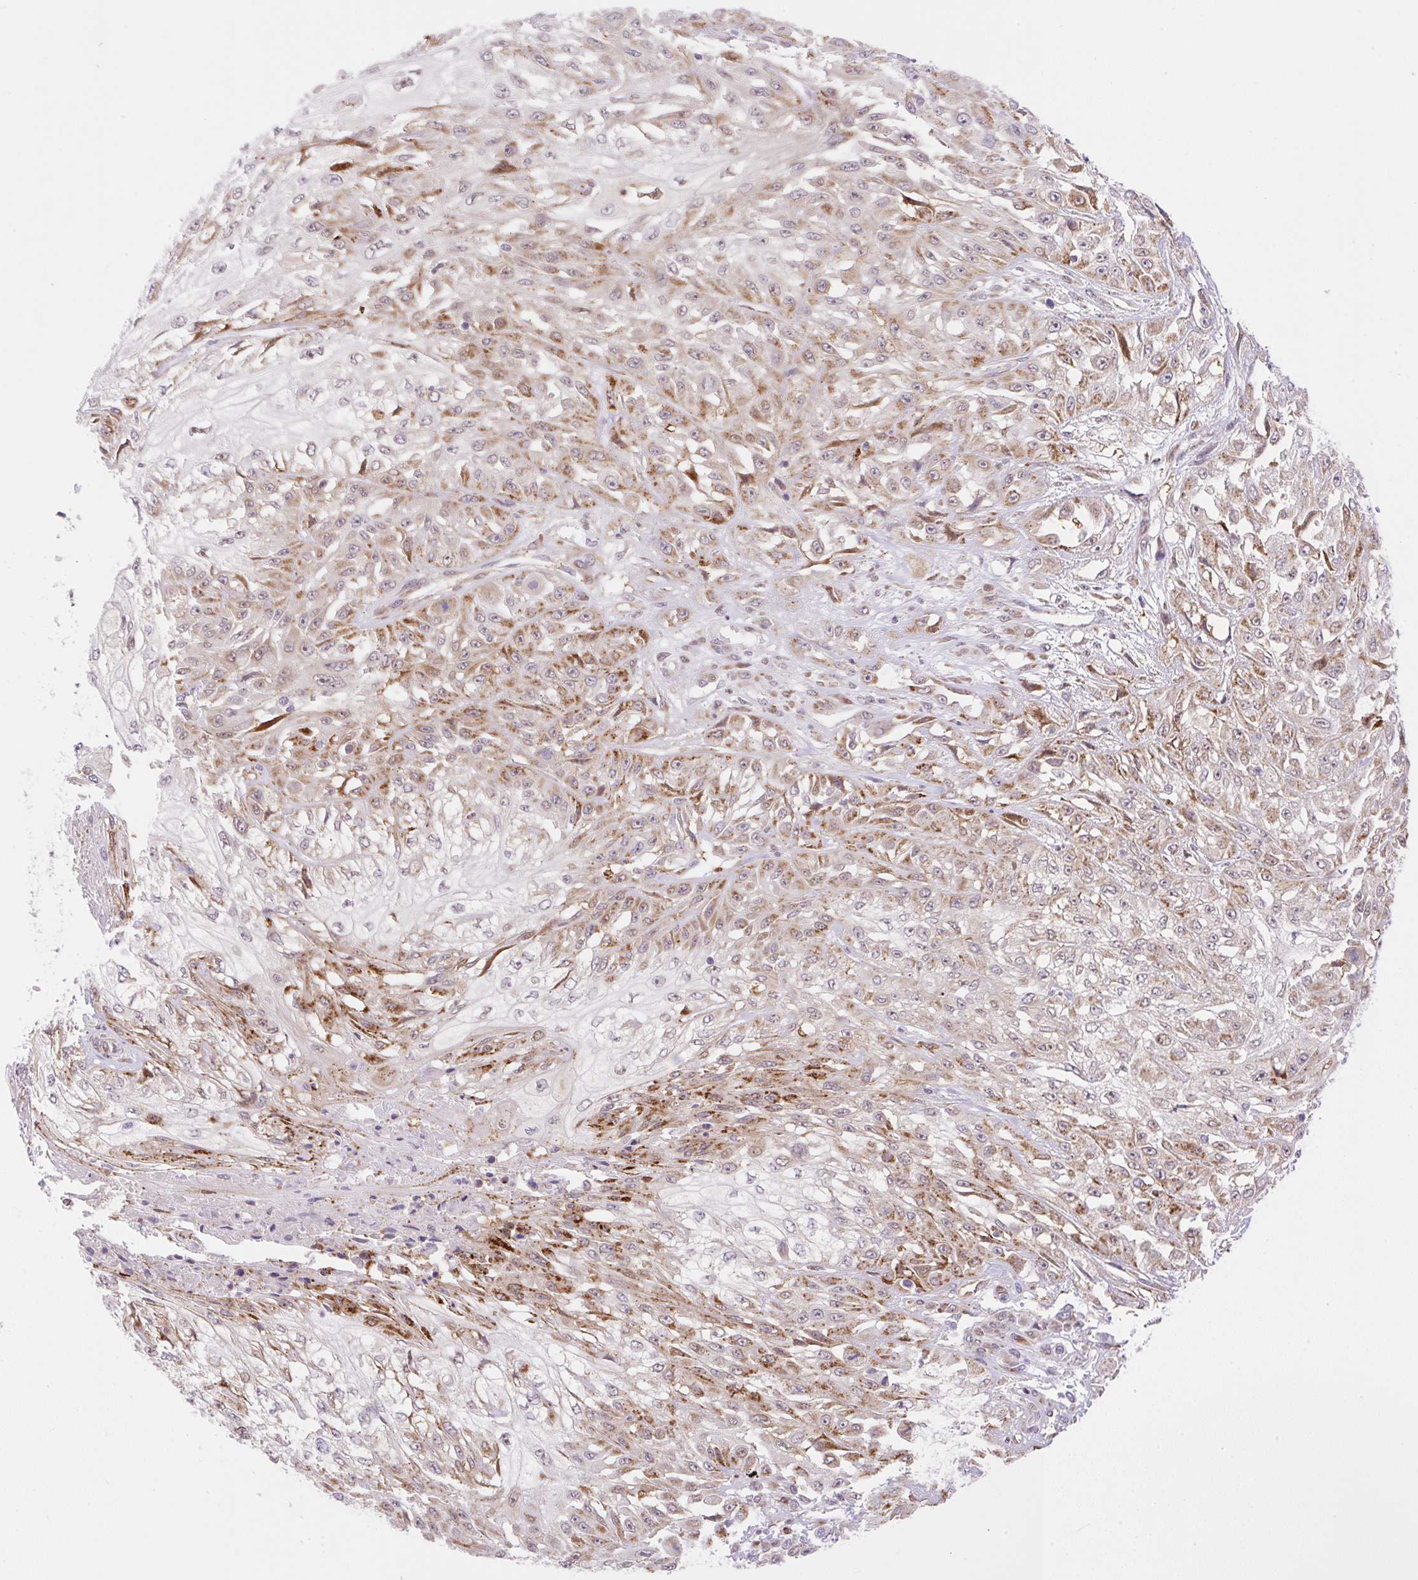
{"staining": {"intensity": "moderate", "quantity": ">75%", "location": "cytoplasmic/membranous"}, "tissue": "skin cancer", "cell_type": "Tumor cells", "image_type": "cancer", "snomed": [{"axis": "morphology", "description": "Squamous cell carcinoma, NOS"}, {"axis": "morphology", "description": "Squamous cell carcinoma, metastatic, NOS"}, {"axis": "topography", "description": "Skin"}, {"axis": "topography", "description": "Lymph node"}], "caption": "Protein analysis of skin cancer tissue exhibits moderate cytoplasmic/membranous expression in about >75% of tumor cells. The staining is performed using DAB (3,3'-diaminobenzidine) brown chromogen to label protein expression. The nuclei are counter-stained blue using hematoxylin.", "gene": "ZFP41", "patient": {"sex": "male", "age": 75}}